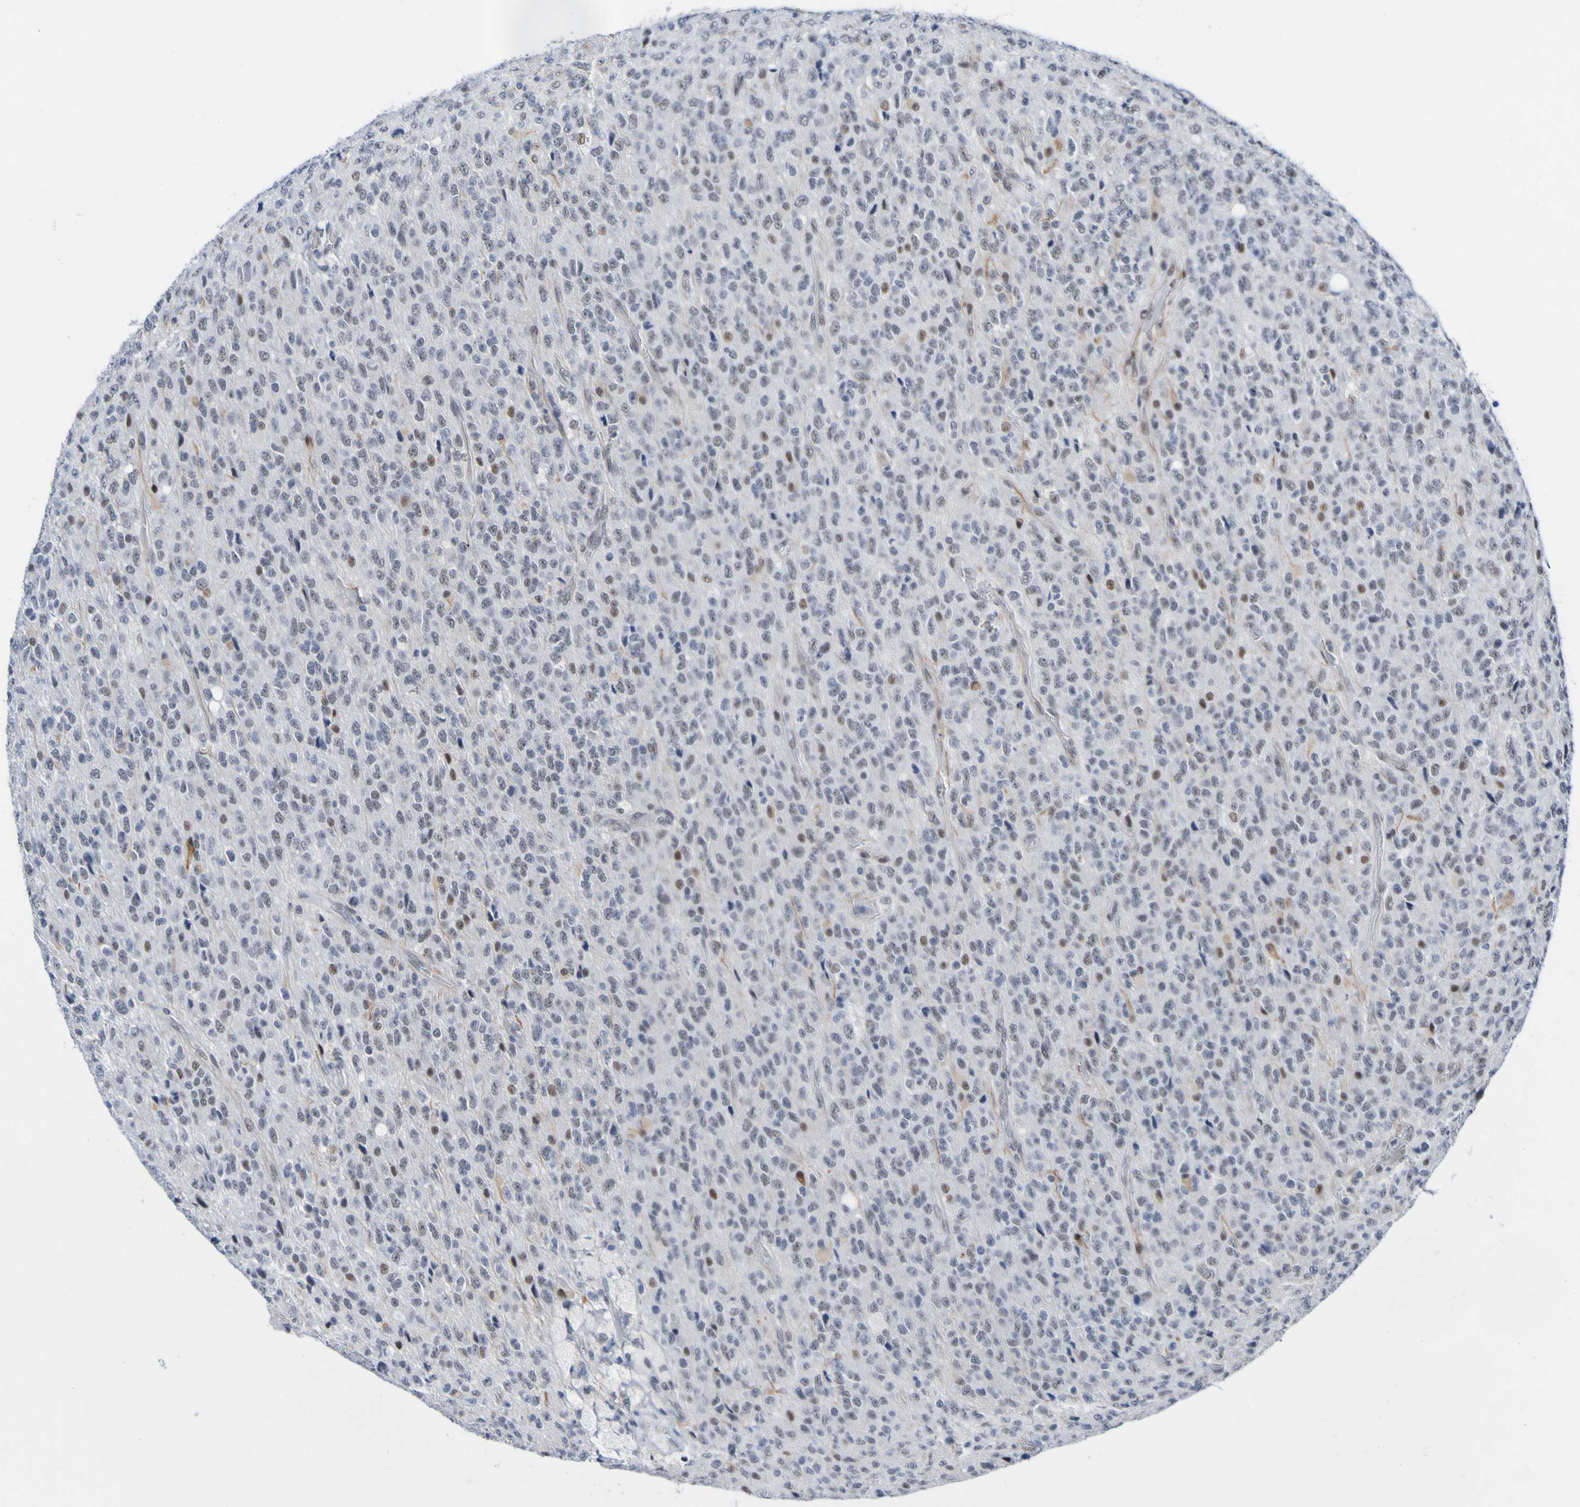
{"staining": {"intensity": "strong", "quantity": "<25%", "location": "nuclear"}, "tissue": "glioma", "cell_type": "Tumor cells", "image_type": "cancer", "snomed": [{"axis": "morphology", "description": "Glioma, malignant, High grade"}, {"axis": "topography", "description": "pancreas cauda"}], "caption": "Human glioma stained for a protein (brown) shows strong nuclear positive expression in approximately <25% of tumor cells.", "gene": "CDC5L", "patient": {"sex": "male", "age": 60}}